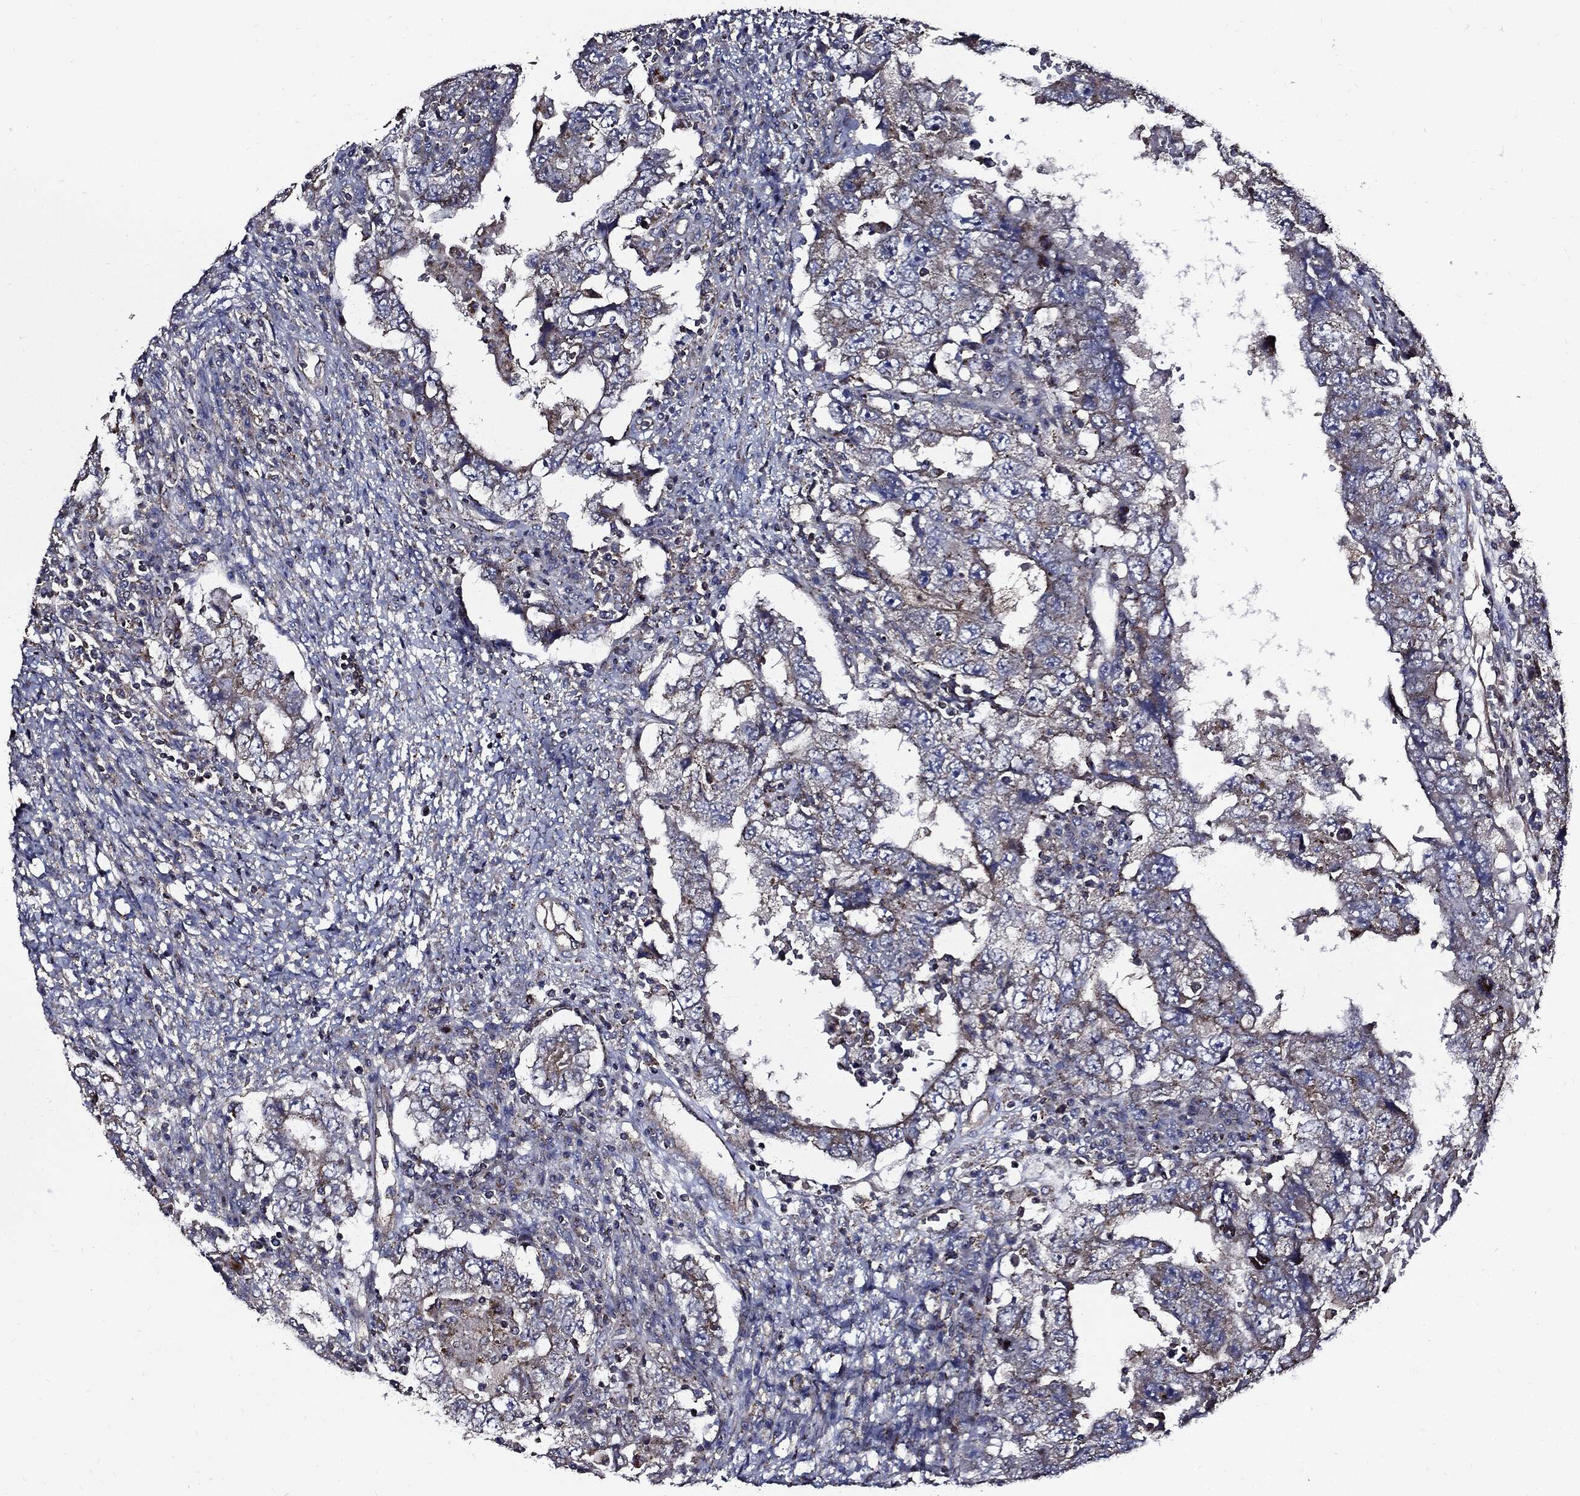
{"staining": {"intensity": "negative", "quantity": "none", "location": "none"}, "tissue": "testis cancer", "cell_type": "Tumor cells", "image_type": "cancer", "snomed": [{"axis": "morphology", "description": "Carcinoma, Embryonal, NOS"}, {"axis": "topography", "description": "Testis"}], "caption": "IHC of human testis cancer (embryonal carcinoma) shows no staining in tumor cells.", "gene": "PDCD6IP", "patient": {"sex": "male", "age": 26}}